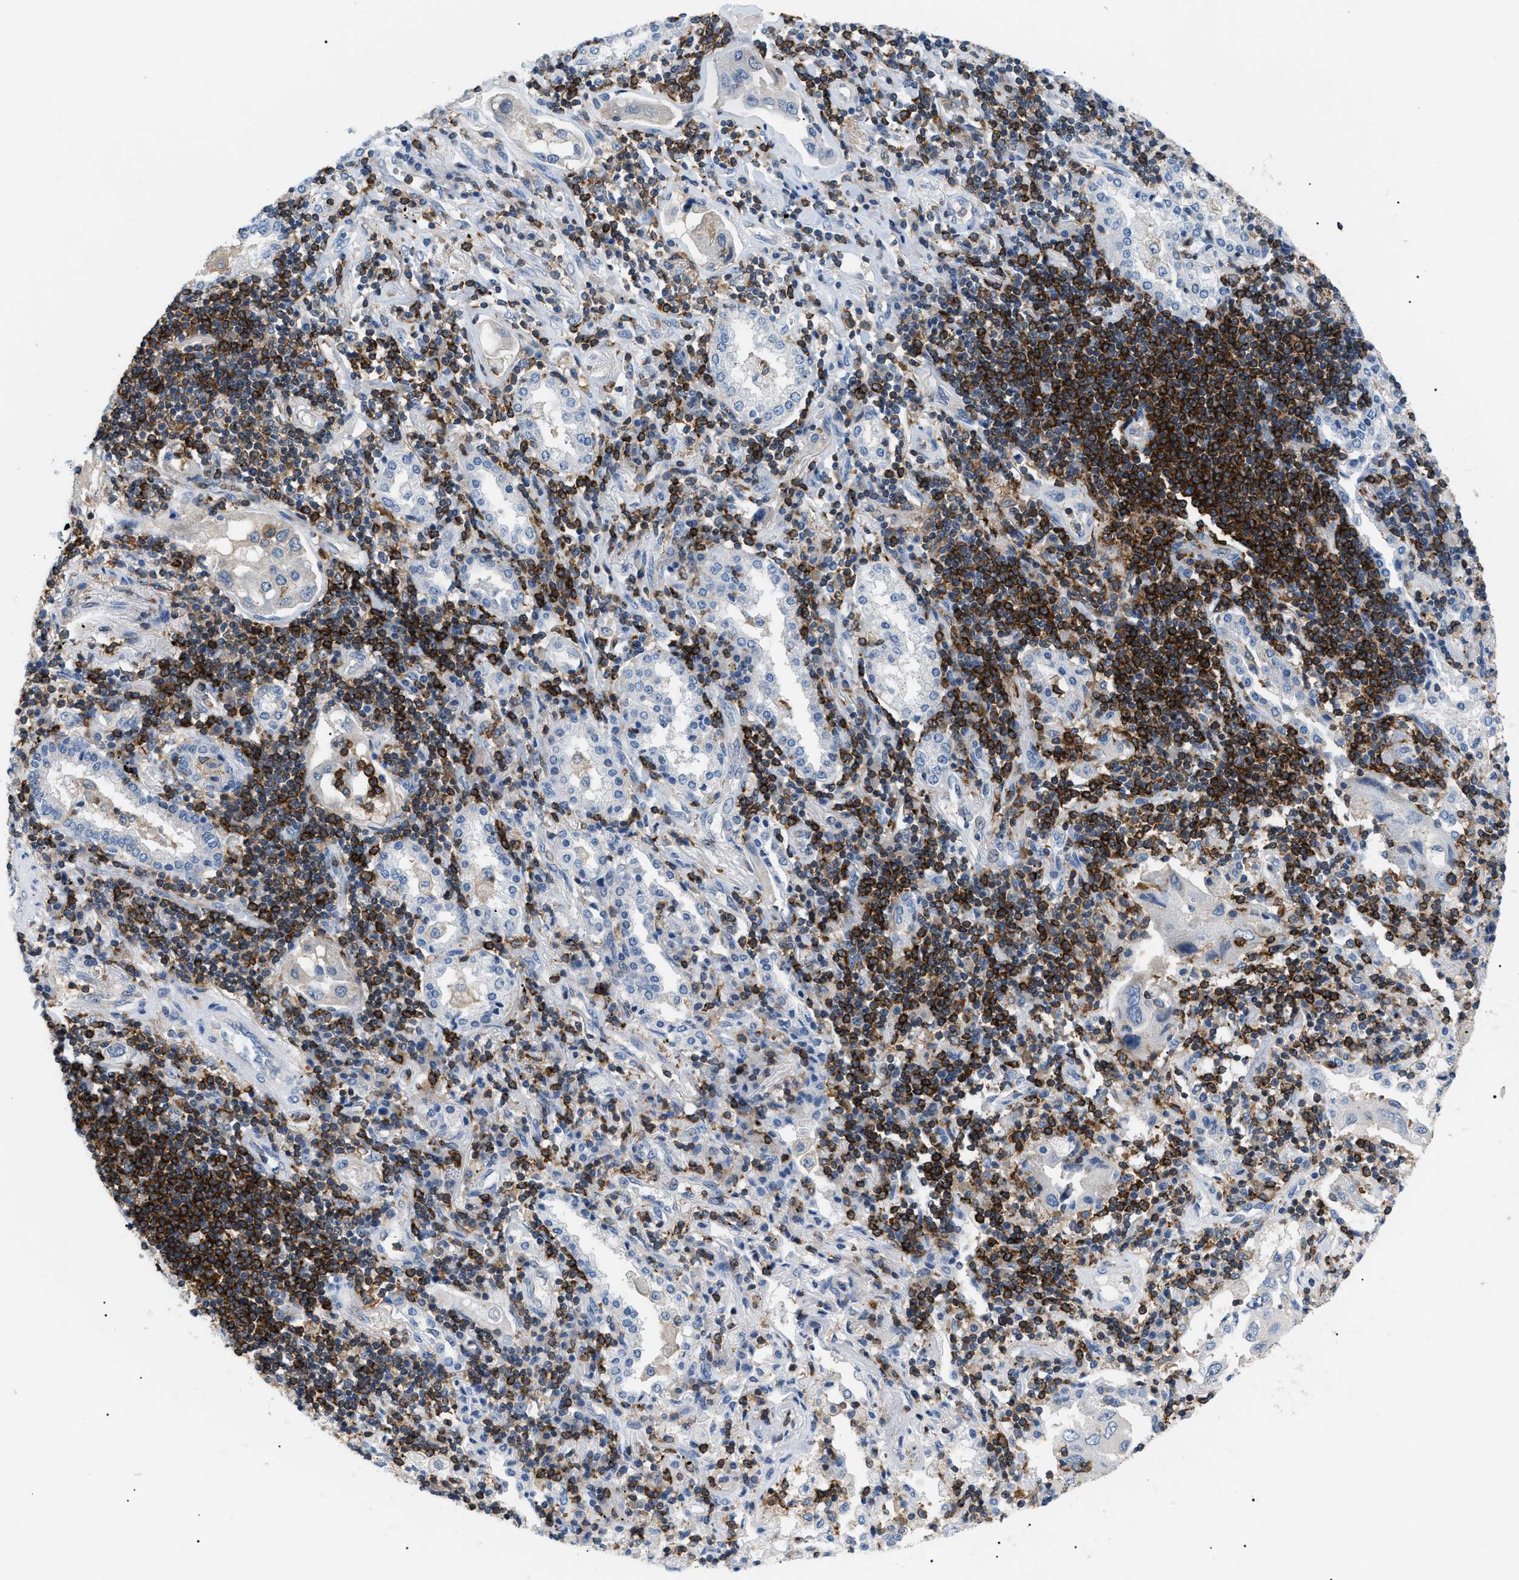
{"staining": {"intensity": "negative", "quantity": "none", "location": "none"}, "tissue": "lung cancer", "cell_type": "Tumor cells", "image_type": "cancer", "snomed": [{"axis": "morphology", "description": "Adenocarcinoma, NOS"}, {"axis": "topography", "description": "Lung"}], "caption": "Tumor cells show no significant protein expression in lung cancer.", "gene": "INPP5D", "patient": {"sex": "female", "age": 65}}